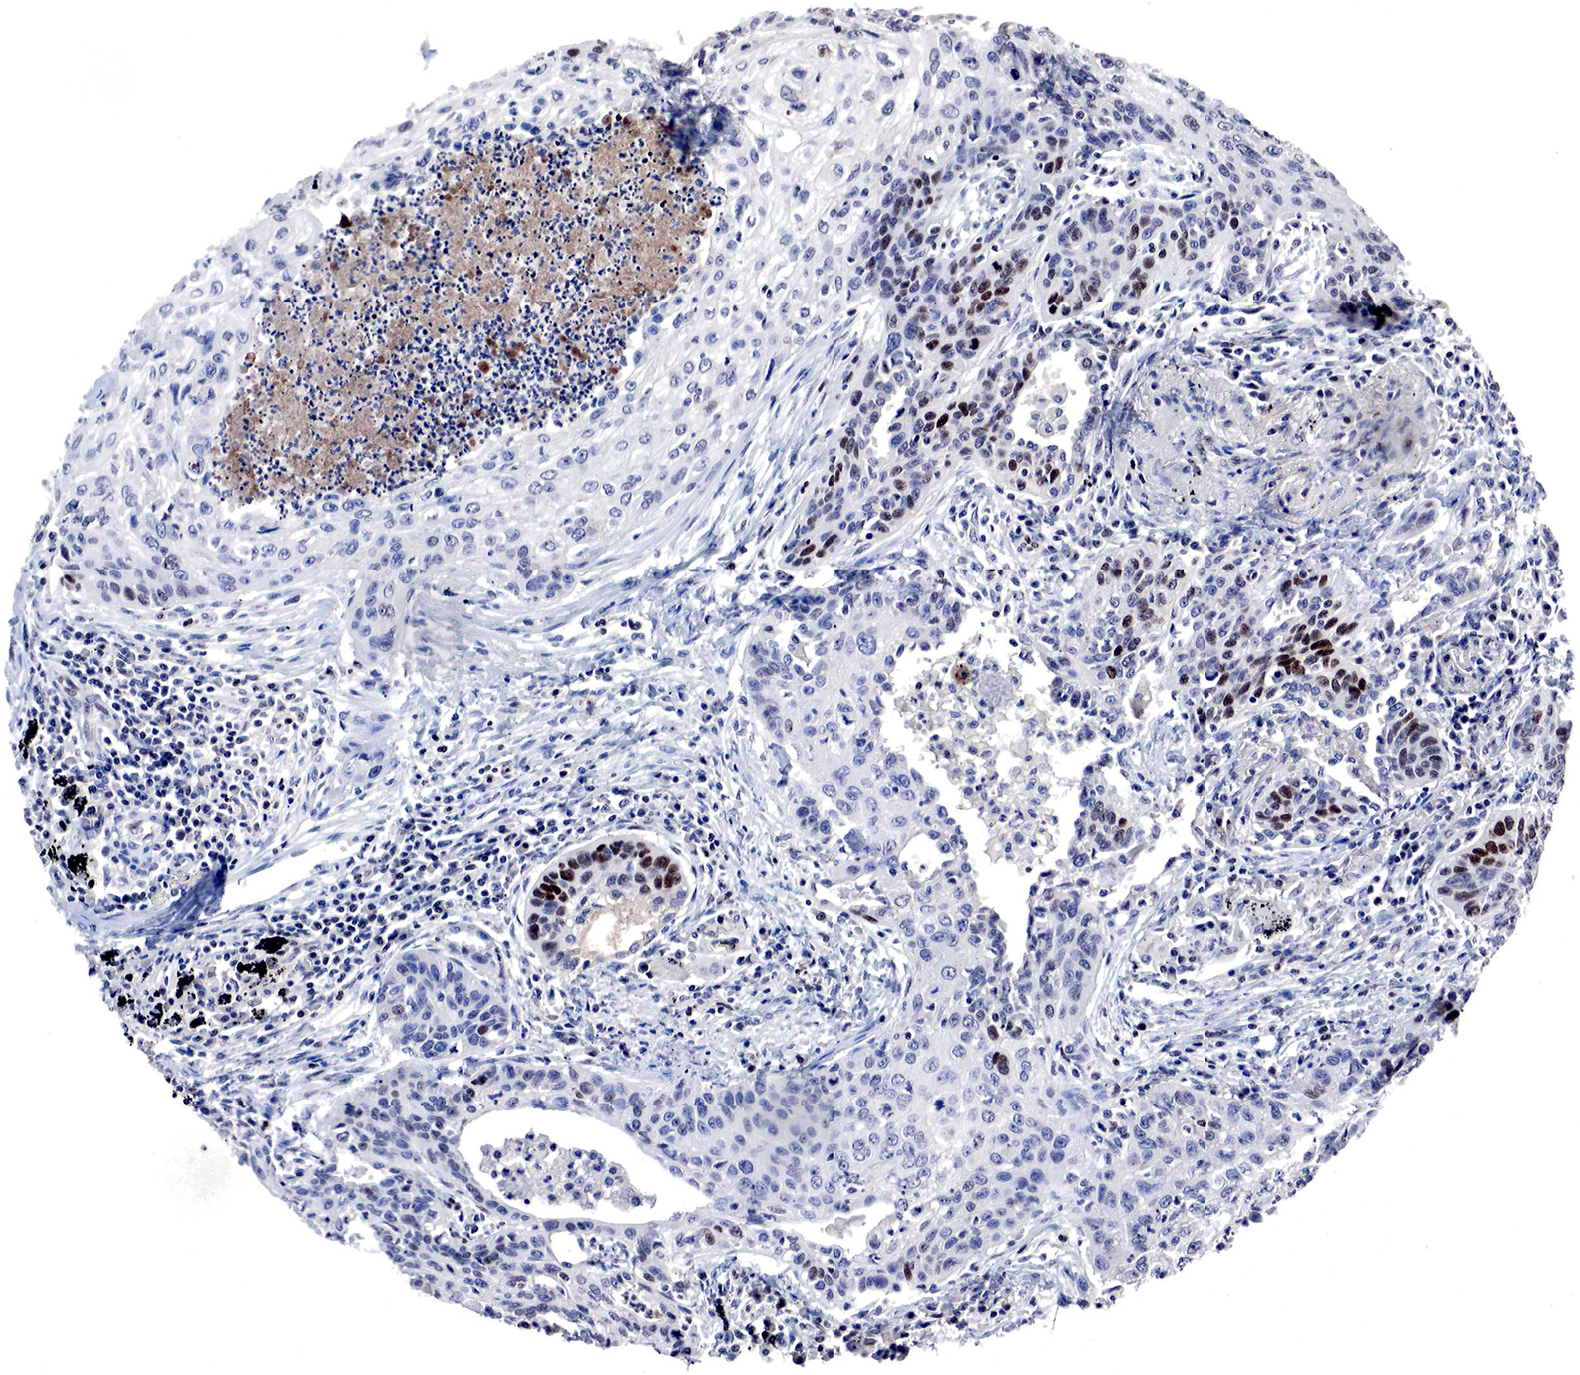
{"staining": {"intensity": "negative", "quantity": "none", "location": "none"}, "tissue": "lung cancer", "cell_type": "Tumor cells", "image_type": "cancer", "snomed": [{"axis": "morphology", "description": "Squamous cell carcinoma, NOS"}, {"axis": "topography", "description": "Lung"}], "caption": "This is an immunohistochemistry (IHC) micrograph of lung squamous cell carcinoma. There is no expression in tumor cells.", "gene": "DACH2", "patient": {"sex": "male", "age": 71}}